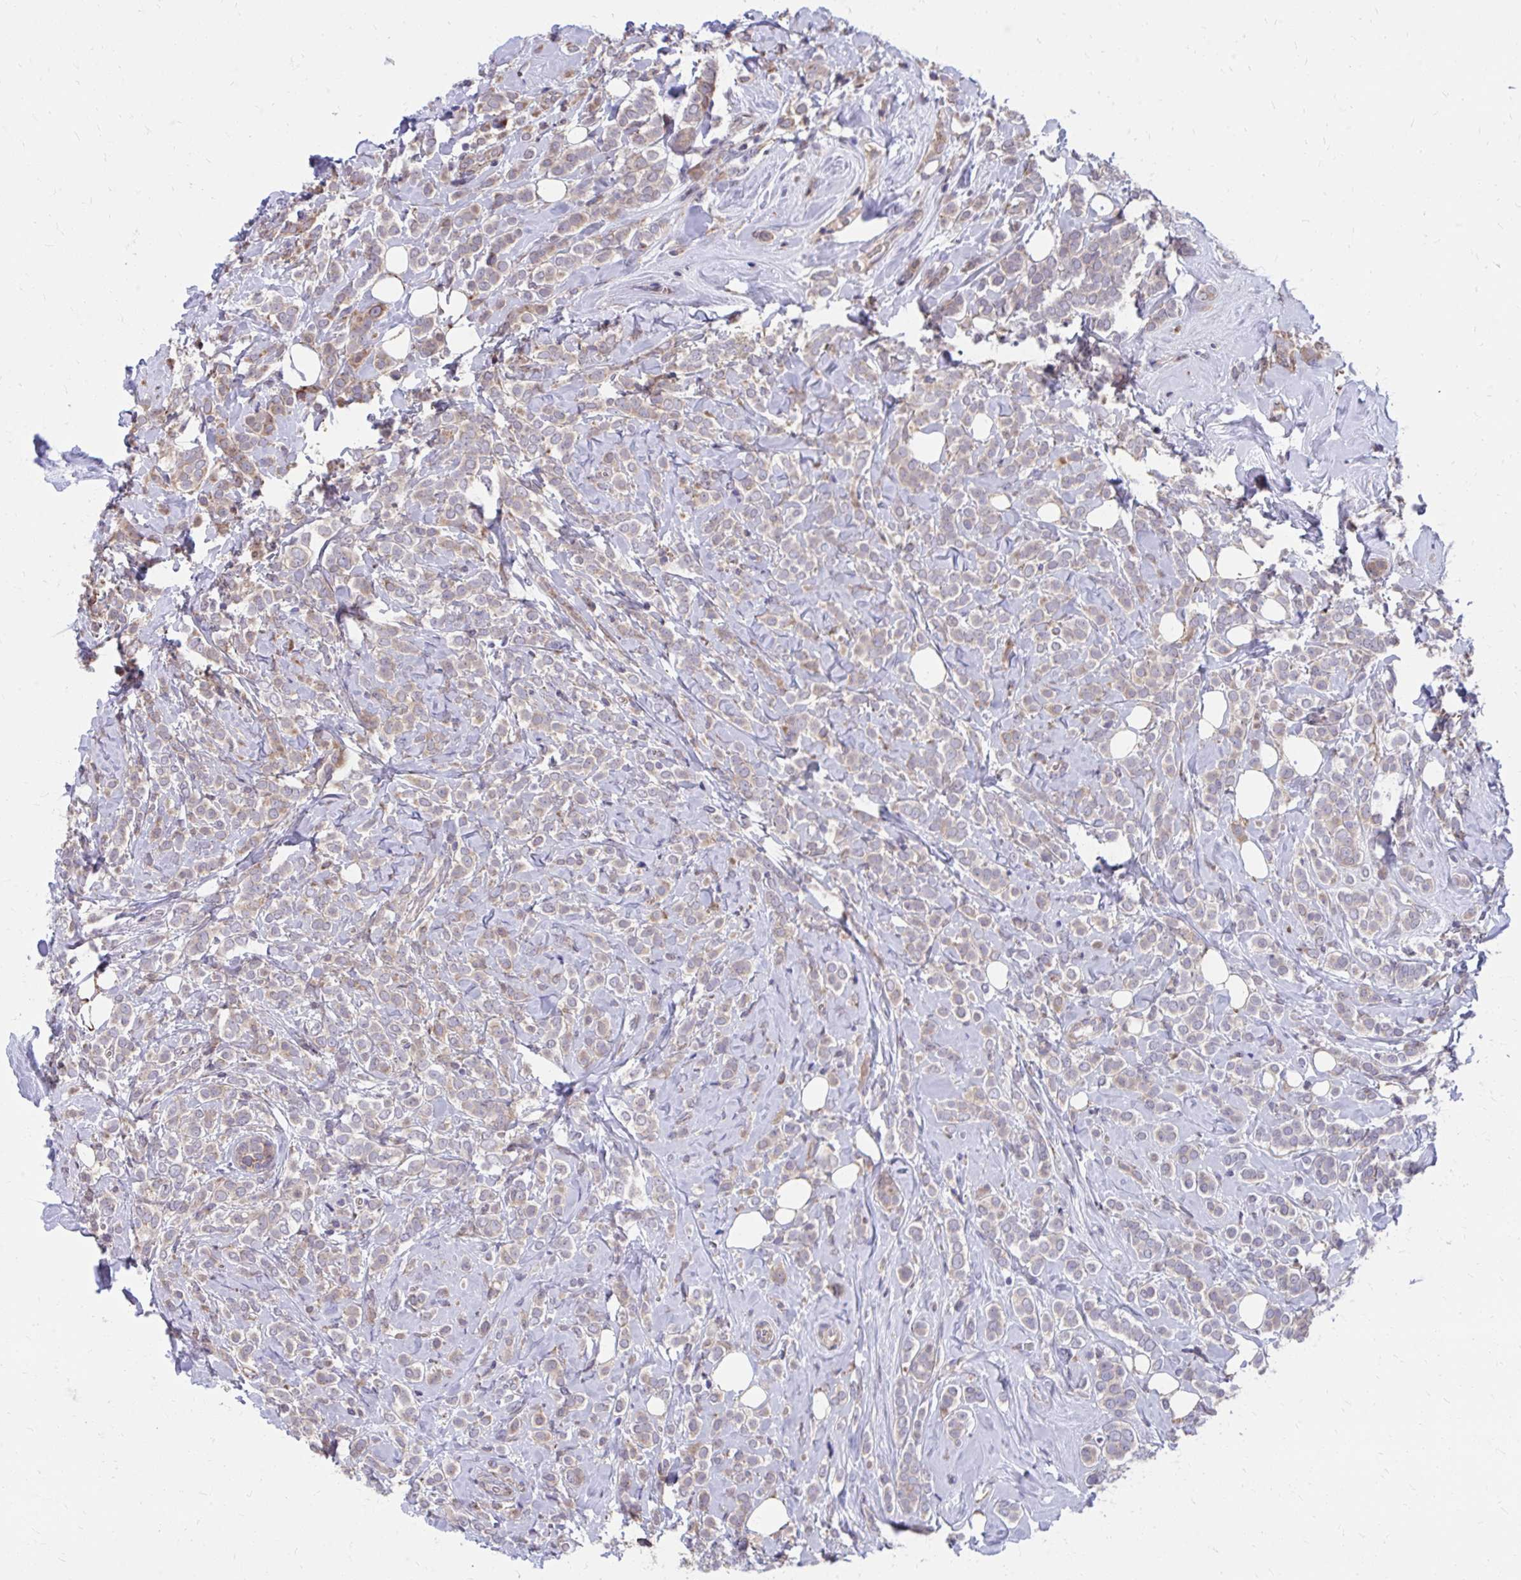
{"staining": {"intensity": "weak", "quantity": "25%-75%", "location": "cytoplasmic/membranous"}, "tissue": "breast cancer", "cell_type": "Tumor cells", "image_type": "cancer", "snomed": [{"axis": "morphology", "description": "Lobular carcinoma"}, {"axis": "topography", "description": "Breast"}], "caption": "Immunohistochemistry (IHC) of lobular carcinoma (breast) displays low levels of weak cytoplasmic/membranous positivity in approximately 25%-75% of tumor cells. The protein of interest is stained brown, and the nuclei are stained in blue (DAB IHC with brightfield microscopy, high magnification).", "gene": "ZNF778", "patient": {"sex": "female", "age": 49}}